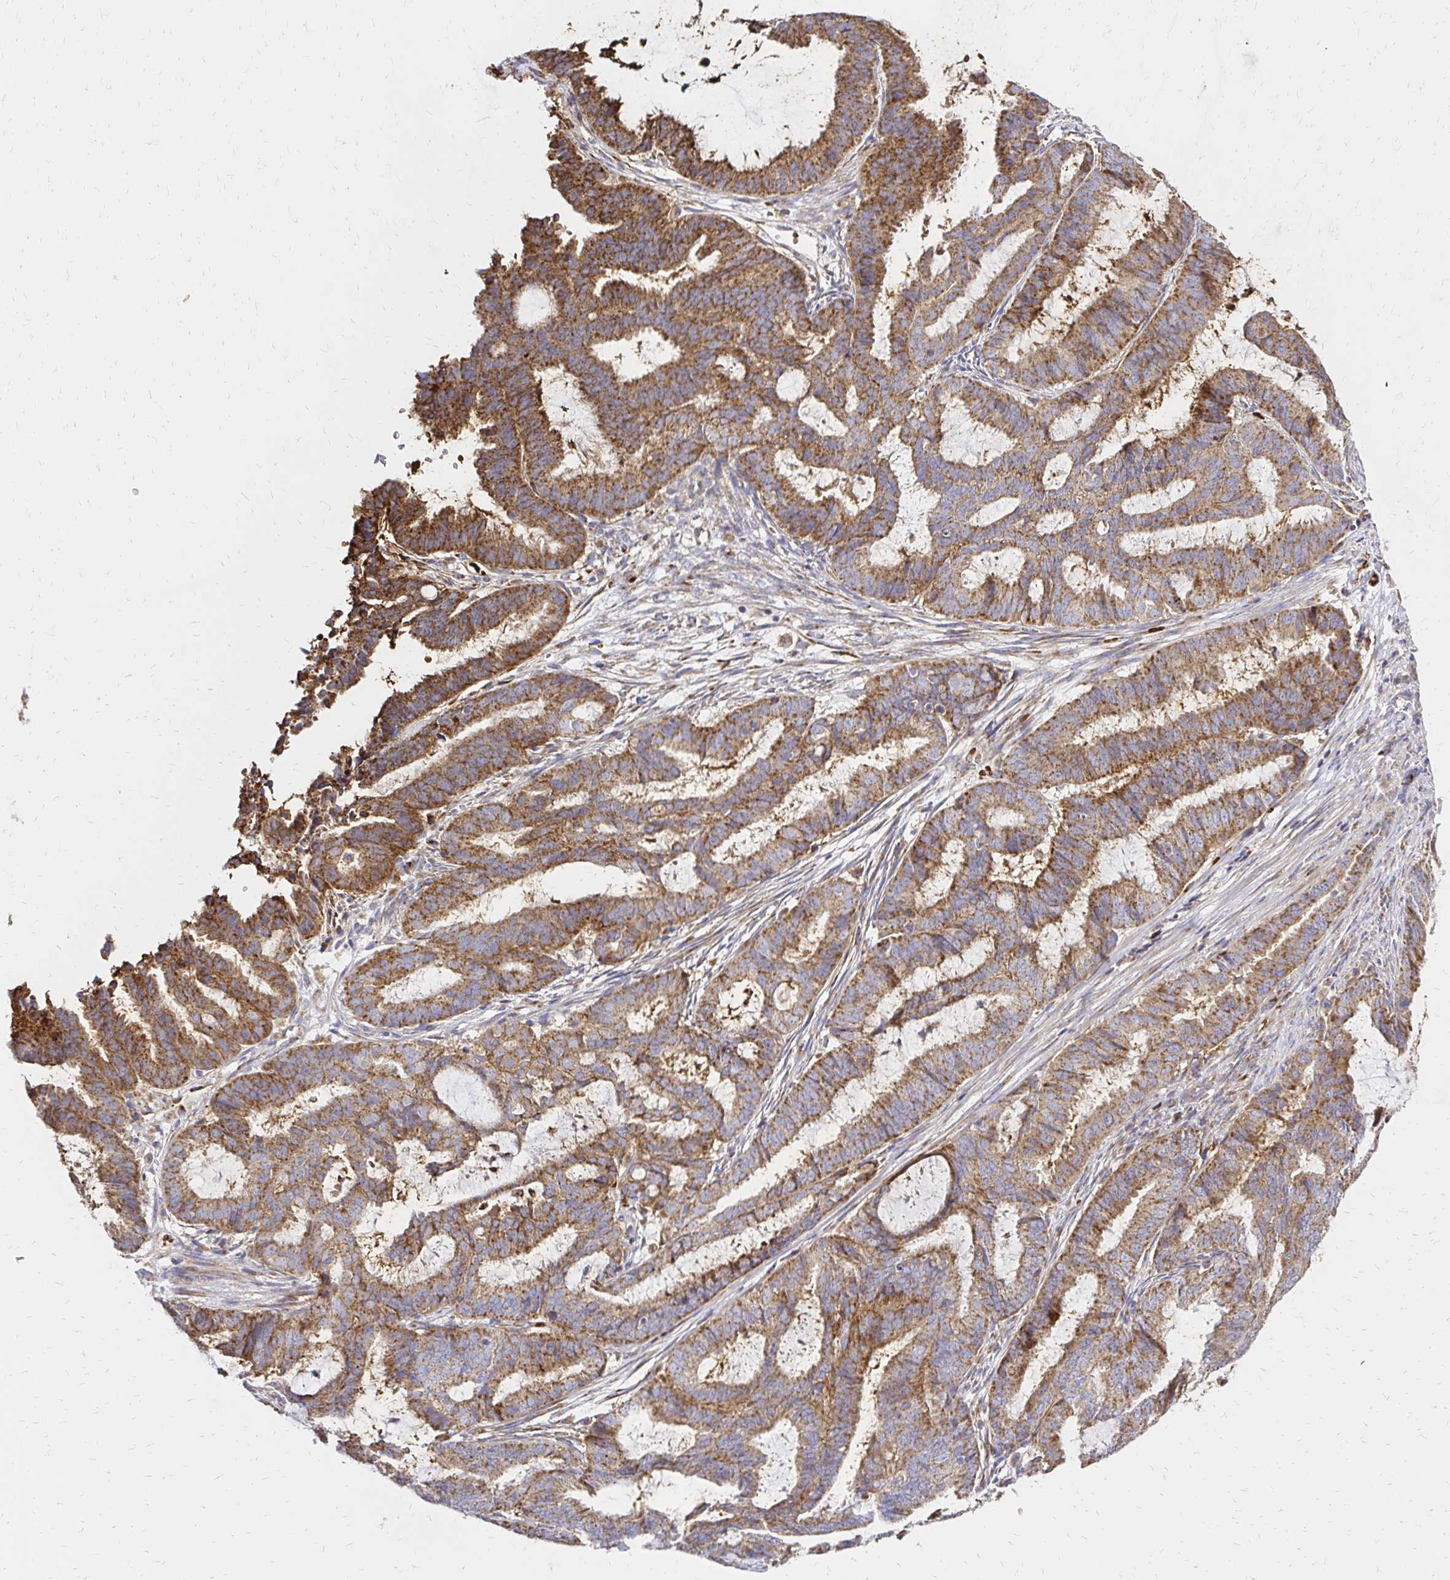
{"staining": {"intensity": "moderate", "quantity": ">75%", "location": "cytoplasmic/membranous"}, "tissue": "endometrial cancer", "cell_type": "Tumor cells", "image_type": "cancer", "snomed": [{"axis": "morphology", "description": "Adenocarcinoma, NOS"}, {"axis": "topography", "description": "Endometrium"}], "caption": "The immunohistochemical stain highlights moderate cytoplasmic/membranous staining in tumor cells of endometrial cancer (adenocarcinoma) tissue.", "gene": "MRPL13", "patient": {"sex": "female", "age": 51}}